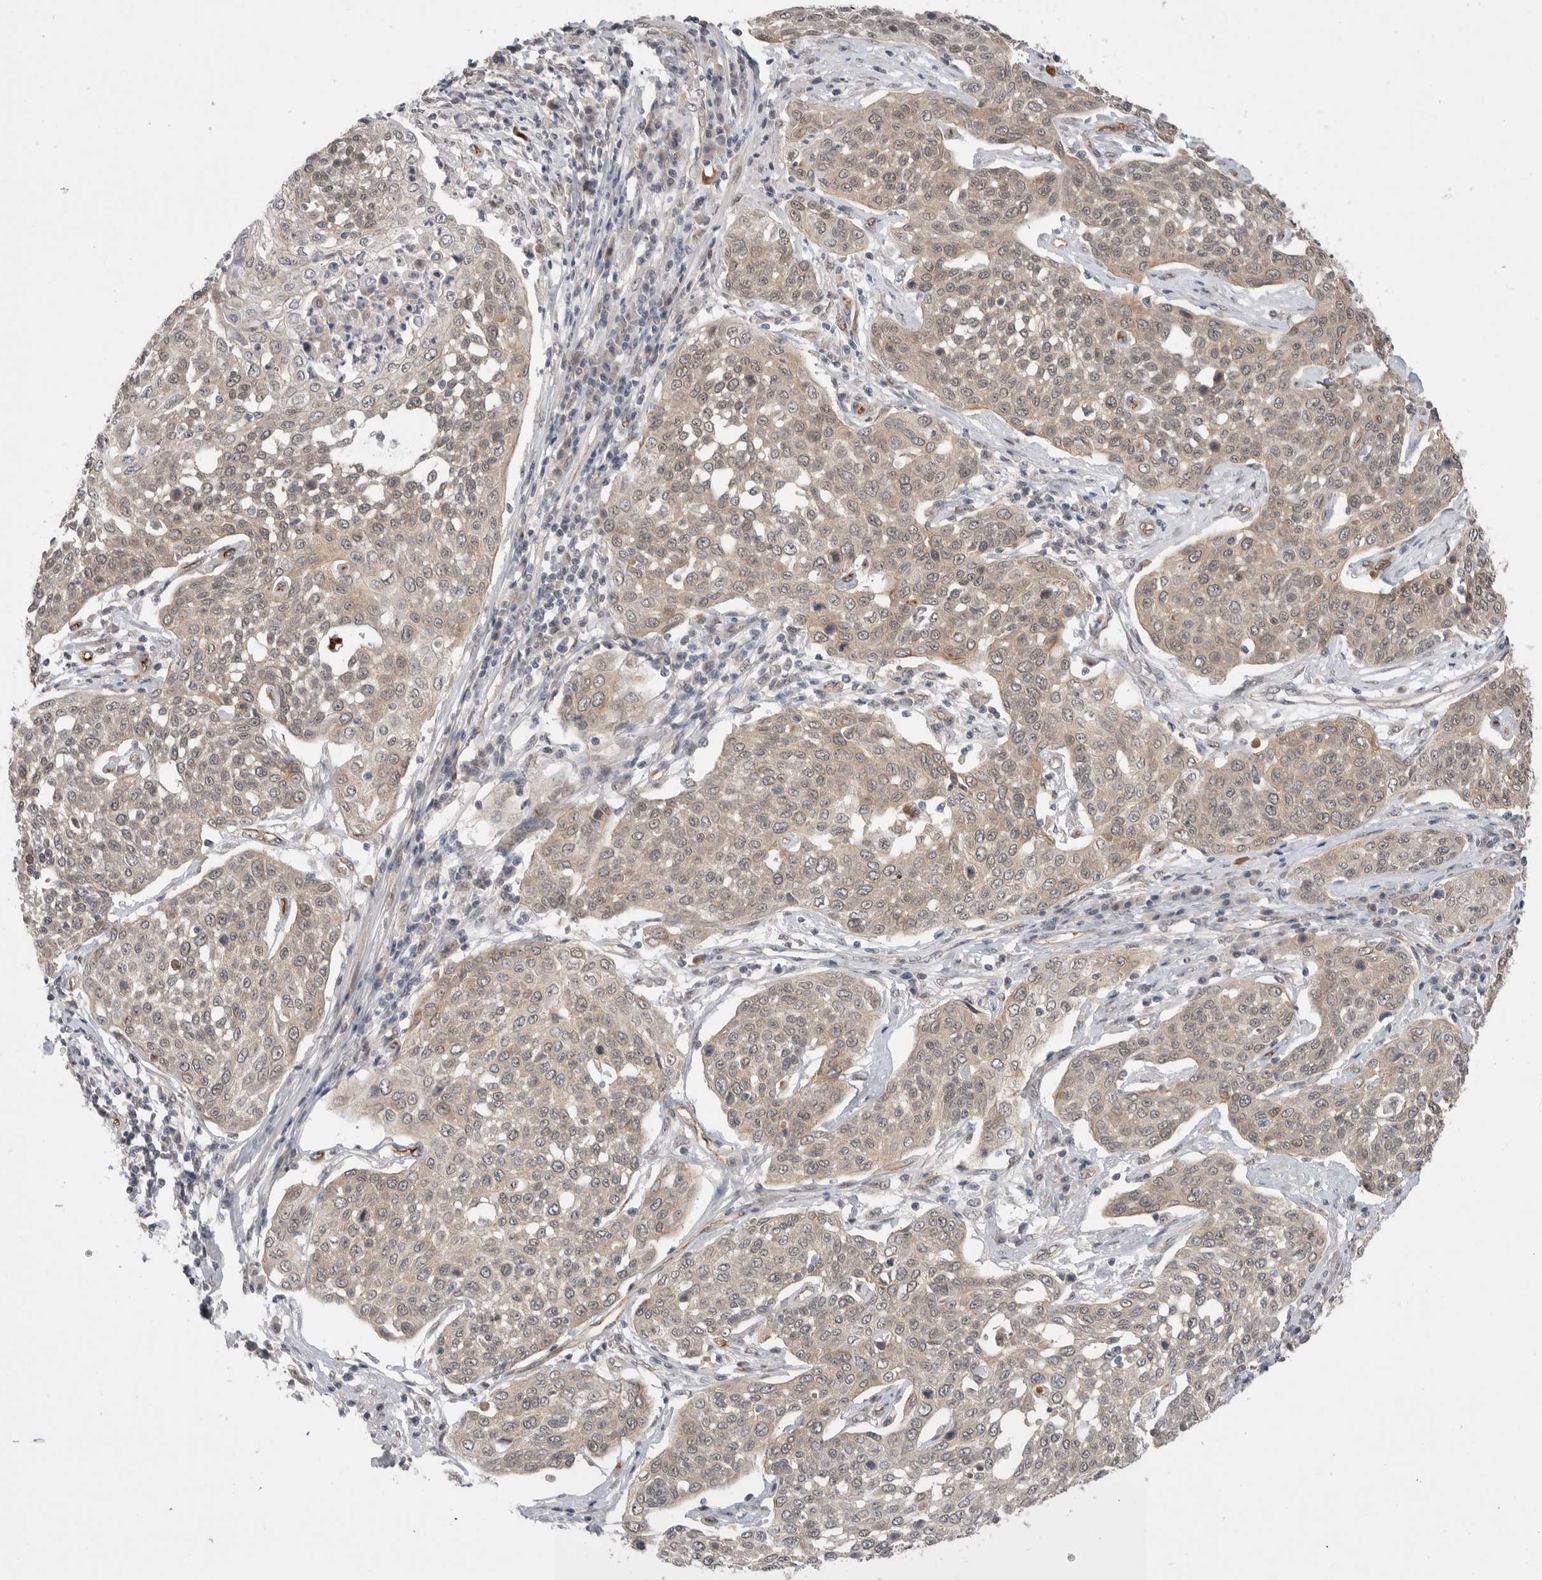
{"staining": {"intensity": "weak", "quantity": "<25%", "location": "cytoplasmic/membranous"}, "tissue": "cervical cancer", "cell_type": "Tumor cells", "image_type": "cancer", "snomed": [{"axis": "morphology", "description": "Squamous cell carcinoma, NOS"}, {"axis": "topography", "description": "Cervix"}], "caption": "Tumor cells show no significant staining in cervical squamous cell carcinoma.", "gene": "ZNF704", "patient": {"sex": "female", "age": 34}}